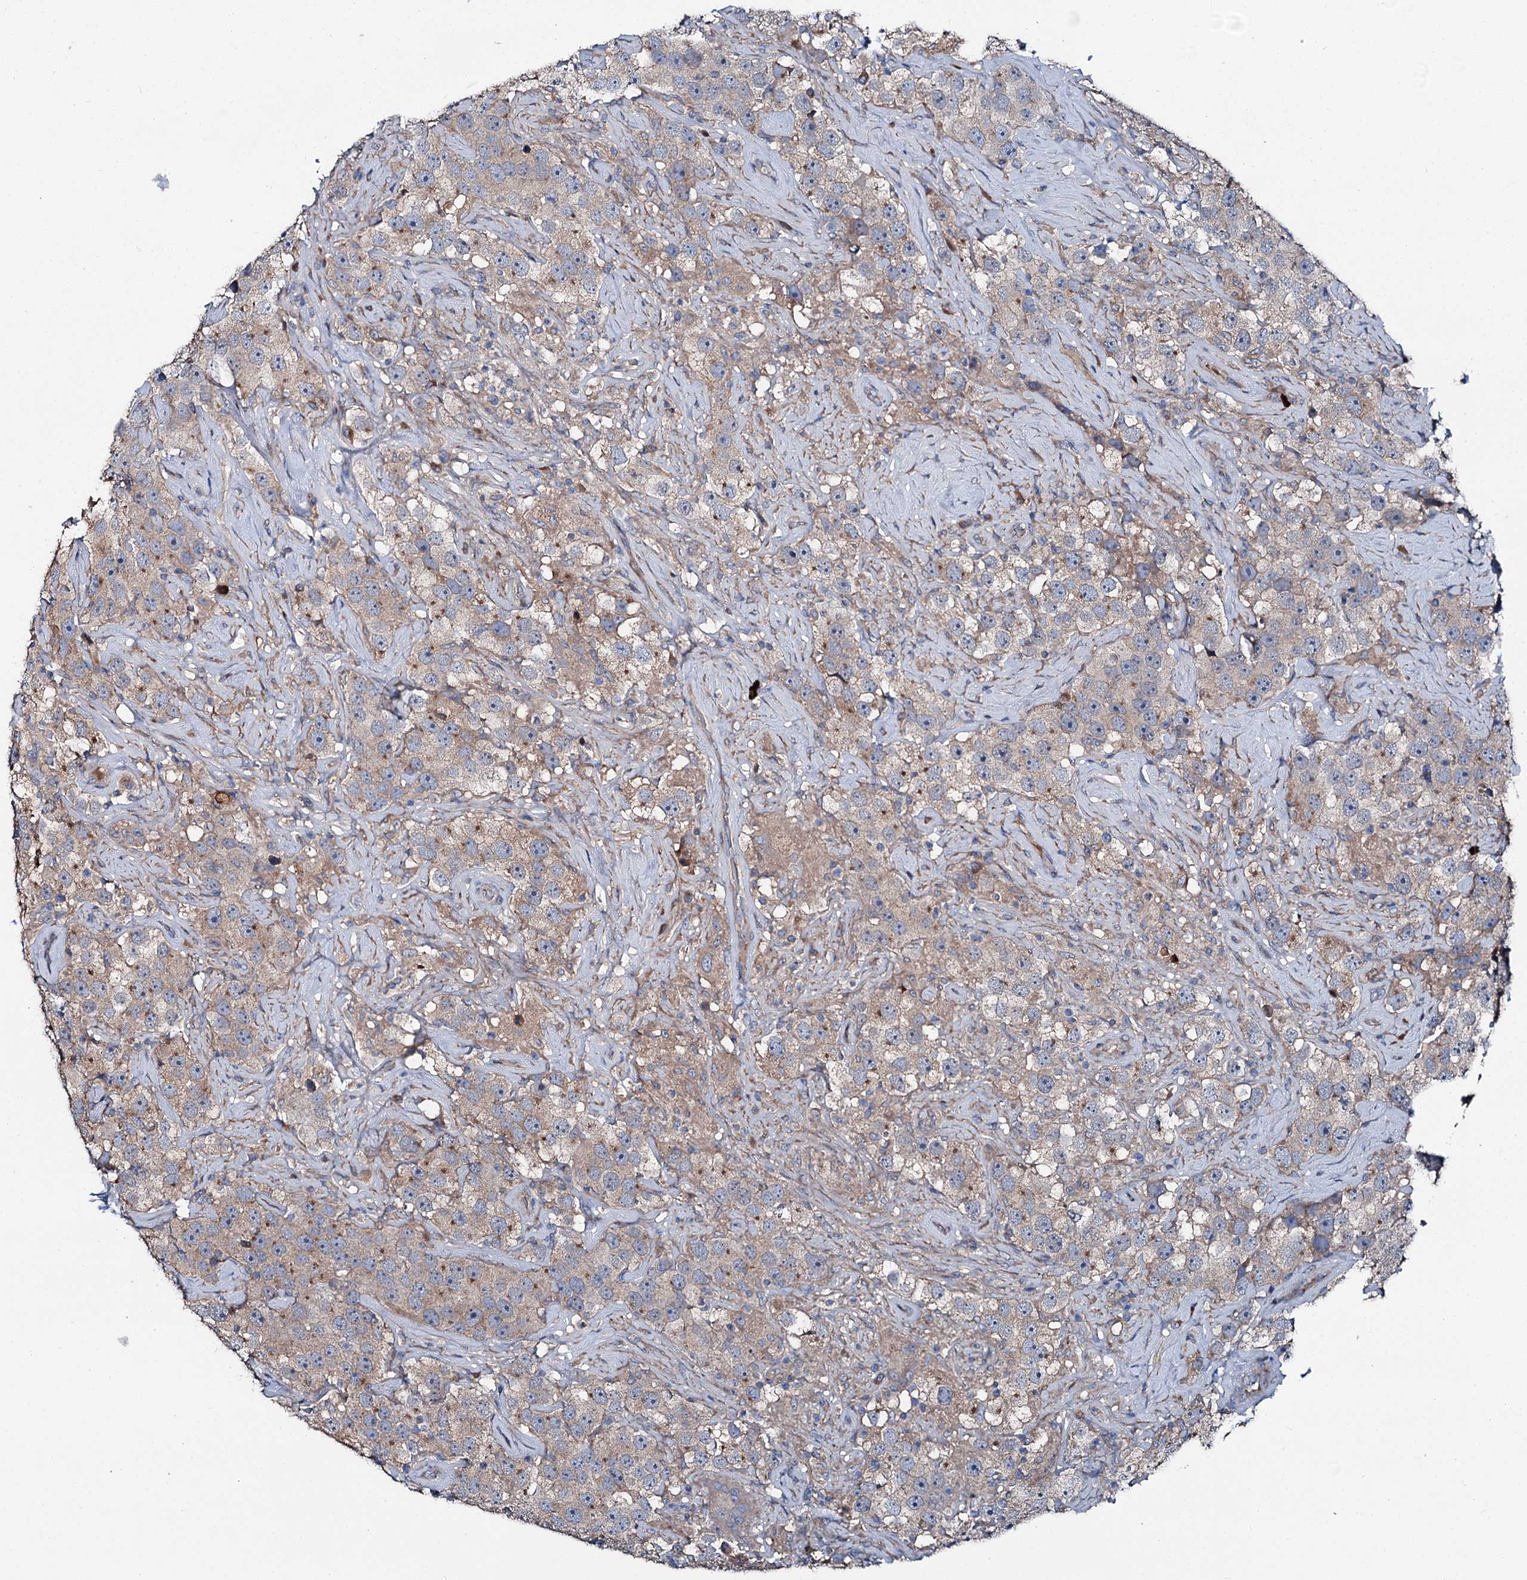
{"staining": {"intensity": "weak", "quantity": "25%-75%", "location": "cytoplasmic/membranous"}, "tissue": "testis cancer", "cell_type": "Tumor cells", "image_type": "cancer", "snomed": [{"axis": "morphology", "description": "Seminoma, NOS"}, {"axis": "topography", "description": "Testis"}], "caption": "A histopathology image showing weak cytoplasmic/membranous staining in about 25%-75% of tumor cells in testis cancer, as visualized by brown immunohistochemical staining.", "gene": "SLC22A25", "patient": {"sex": "male", "age": 49}}